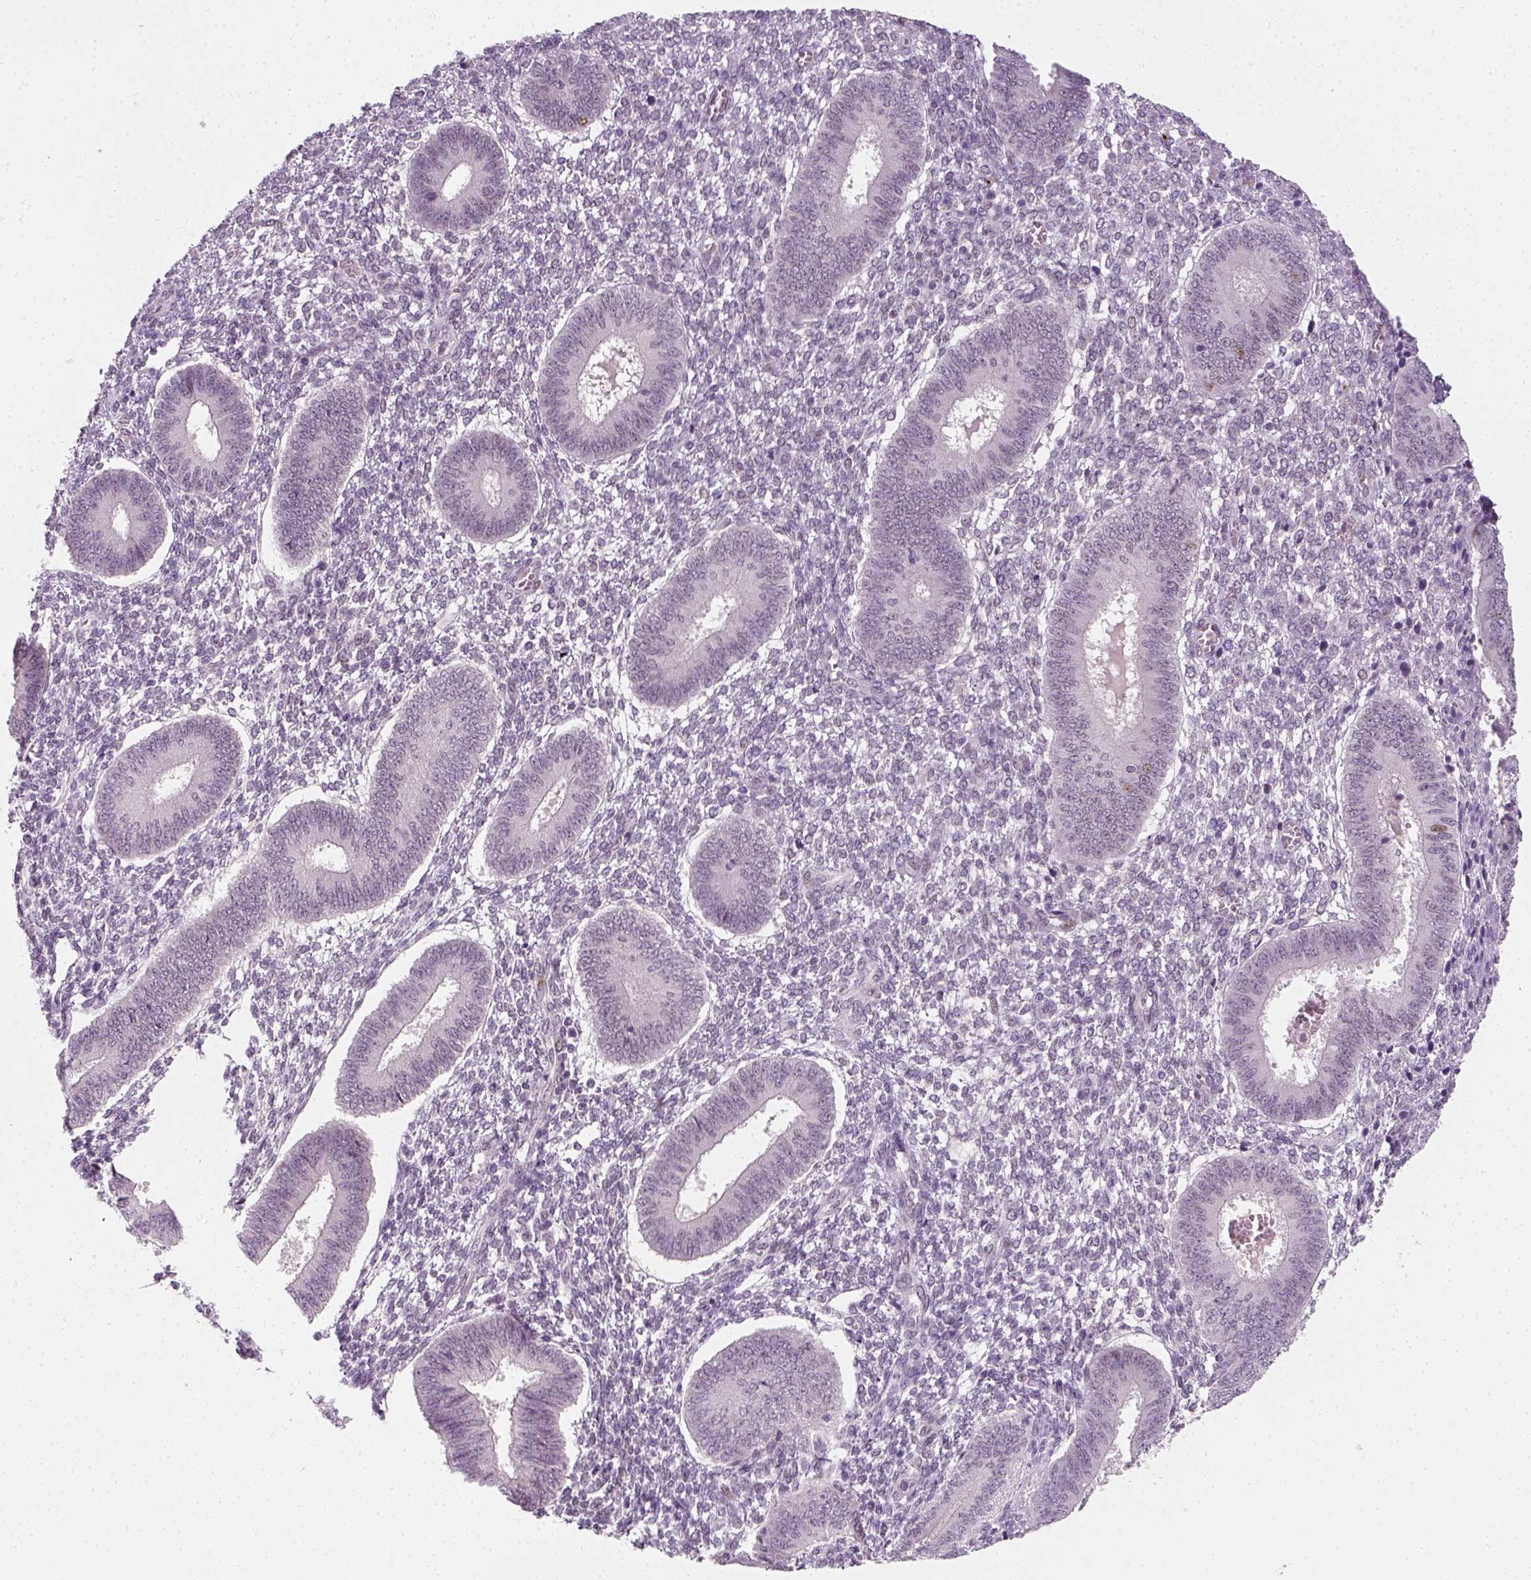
{"staining": {"intensity": "negative", "quantity": "none", "location": "none"}, "tissue": "endometrium", "cell_type": "Cells in endometrial stroma", "image_type": "normal", "snomed": [{"axis": "morphology", "description": "Normal tissue, NOS"}, {"axis": "topography", "description": "Endometrium"}], "caption": "Cells in endometrial stroma show no significant protein staining in benign endometrium. (IHC, brightfield microscopy, high magnification).", "gene": "TP53", "patient": {"sex": "female", "age": 42}}